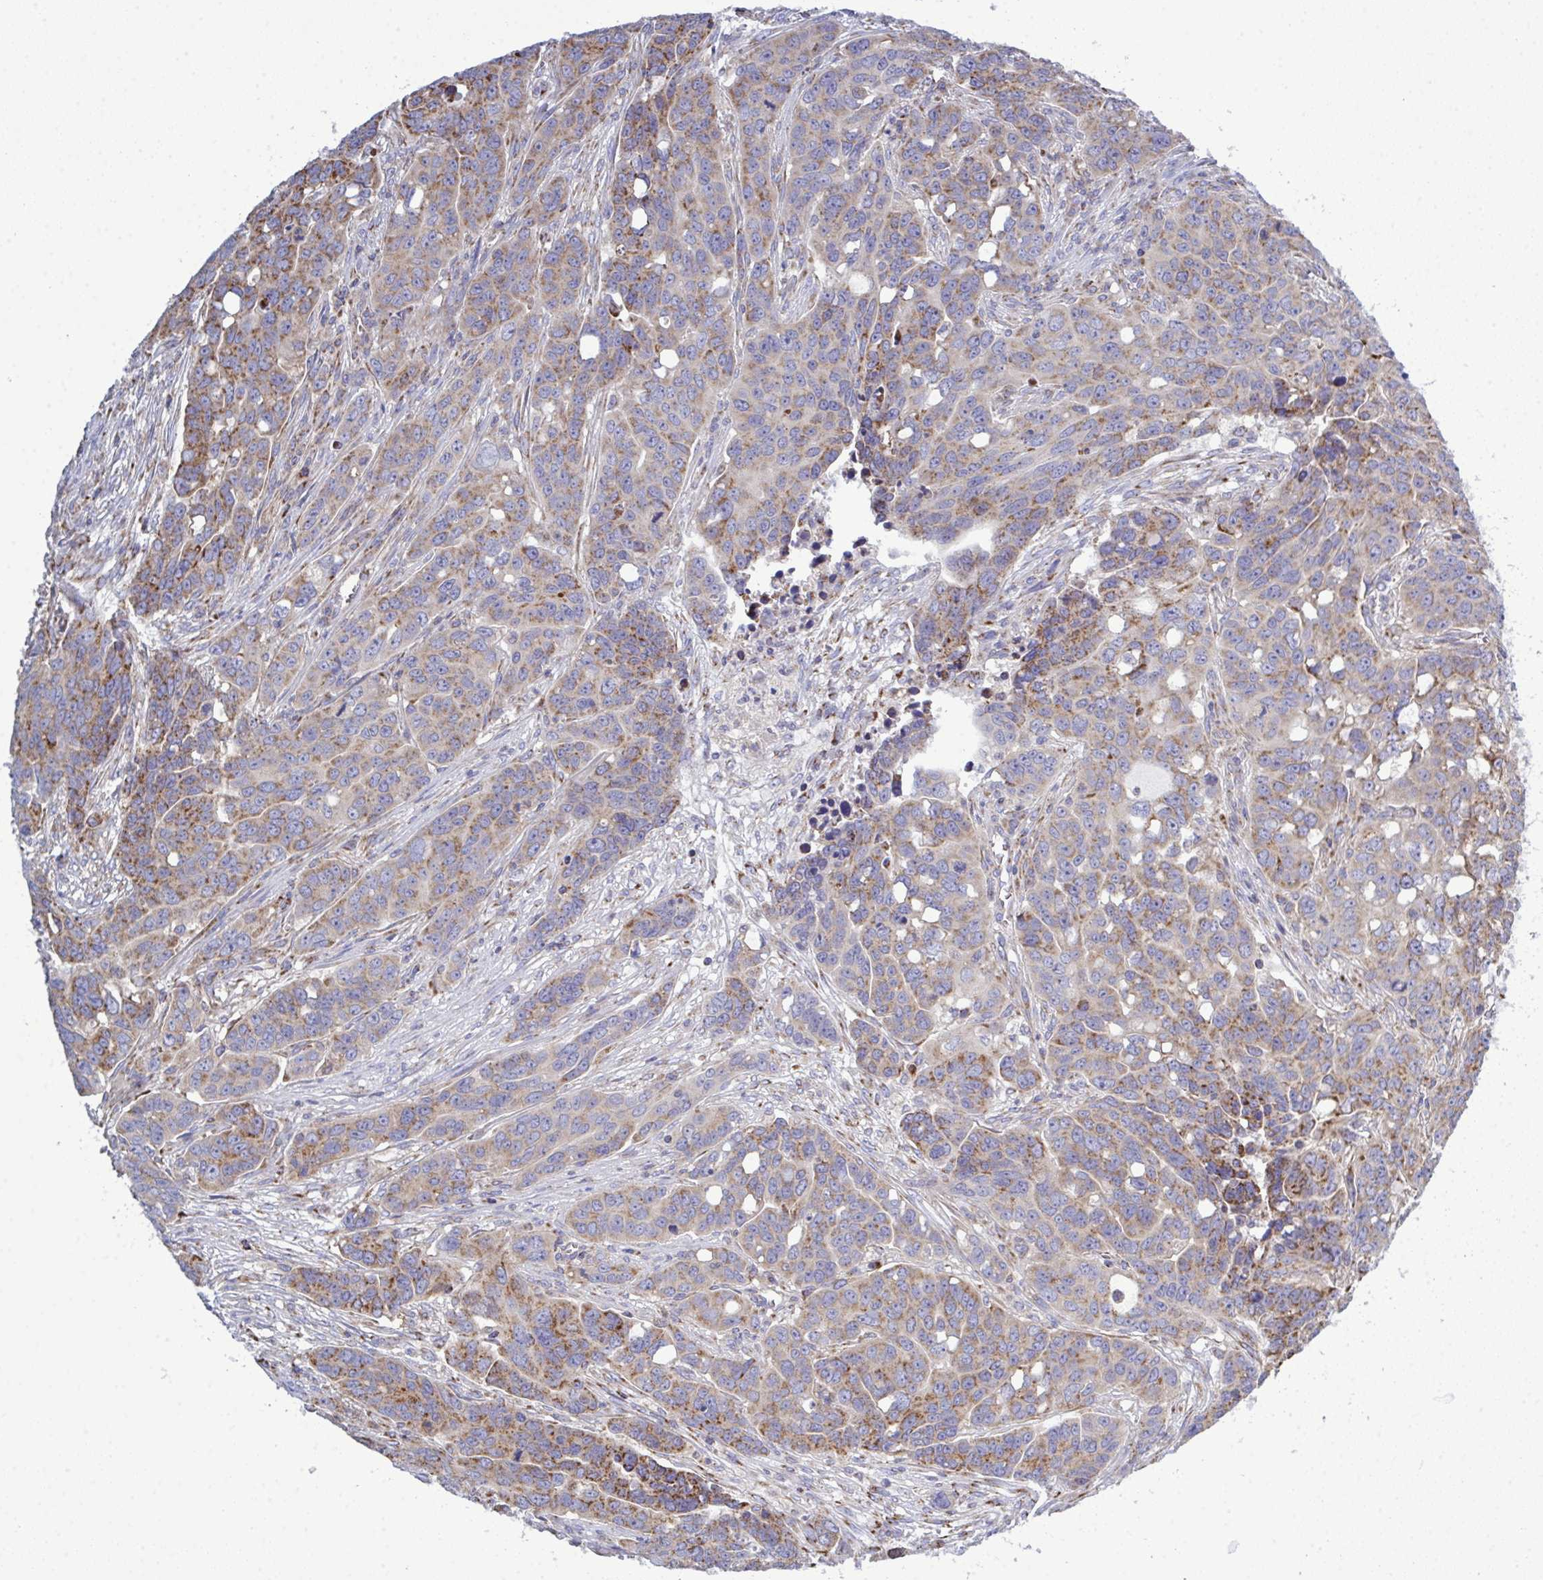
{"staining": {"intensity": "moderate", "quantity": "25%-75%", "location": "cytoplasmic/membranous"}, "tissue": "ovarian cancer", "cell_type": "Tumor cells", "image_type": "cancer", "snomed": [{"axis": "morphology", "description": "Carcinoma, endometroid"}, {"axis": "topography", "description": "Ovary"}], "caption": "A high-resolution photomicrograph shows IHC staining of ovarian cancer, which shows moderate cytoplasmic/membranous positivity in about 25%-75% of tumor cells.", "gene": "CSDE1", "patient": {"sex": "female", "age": 78}}